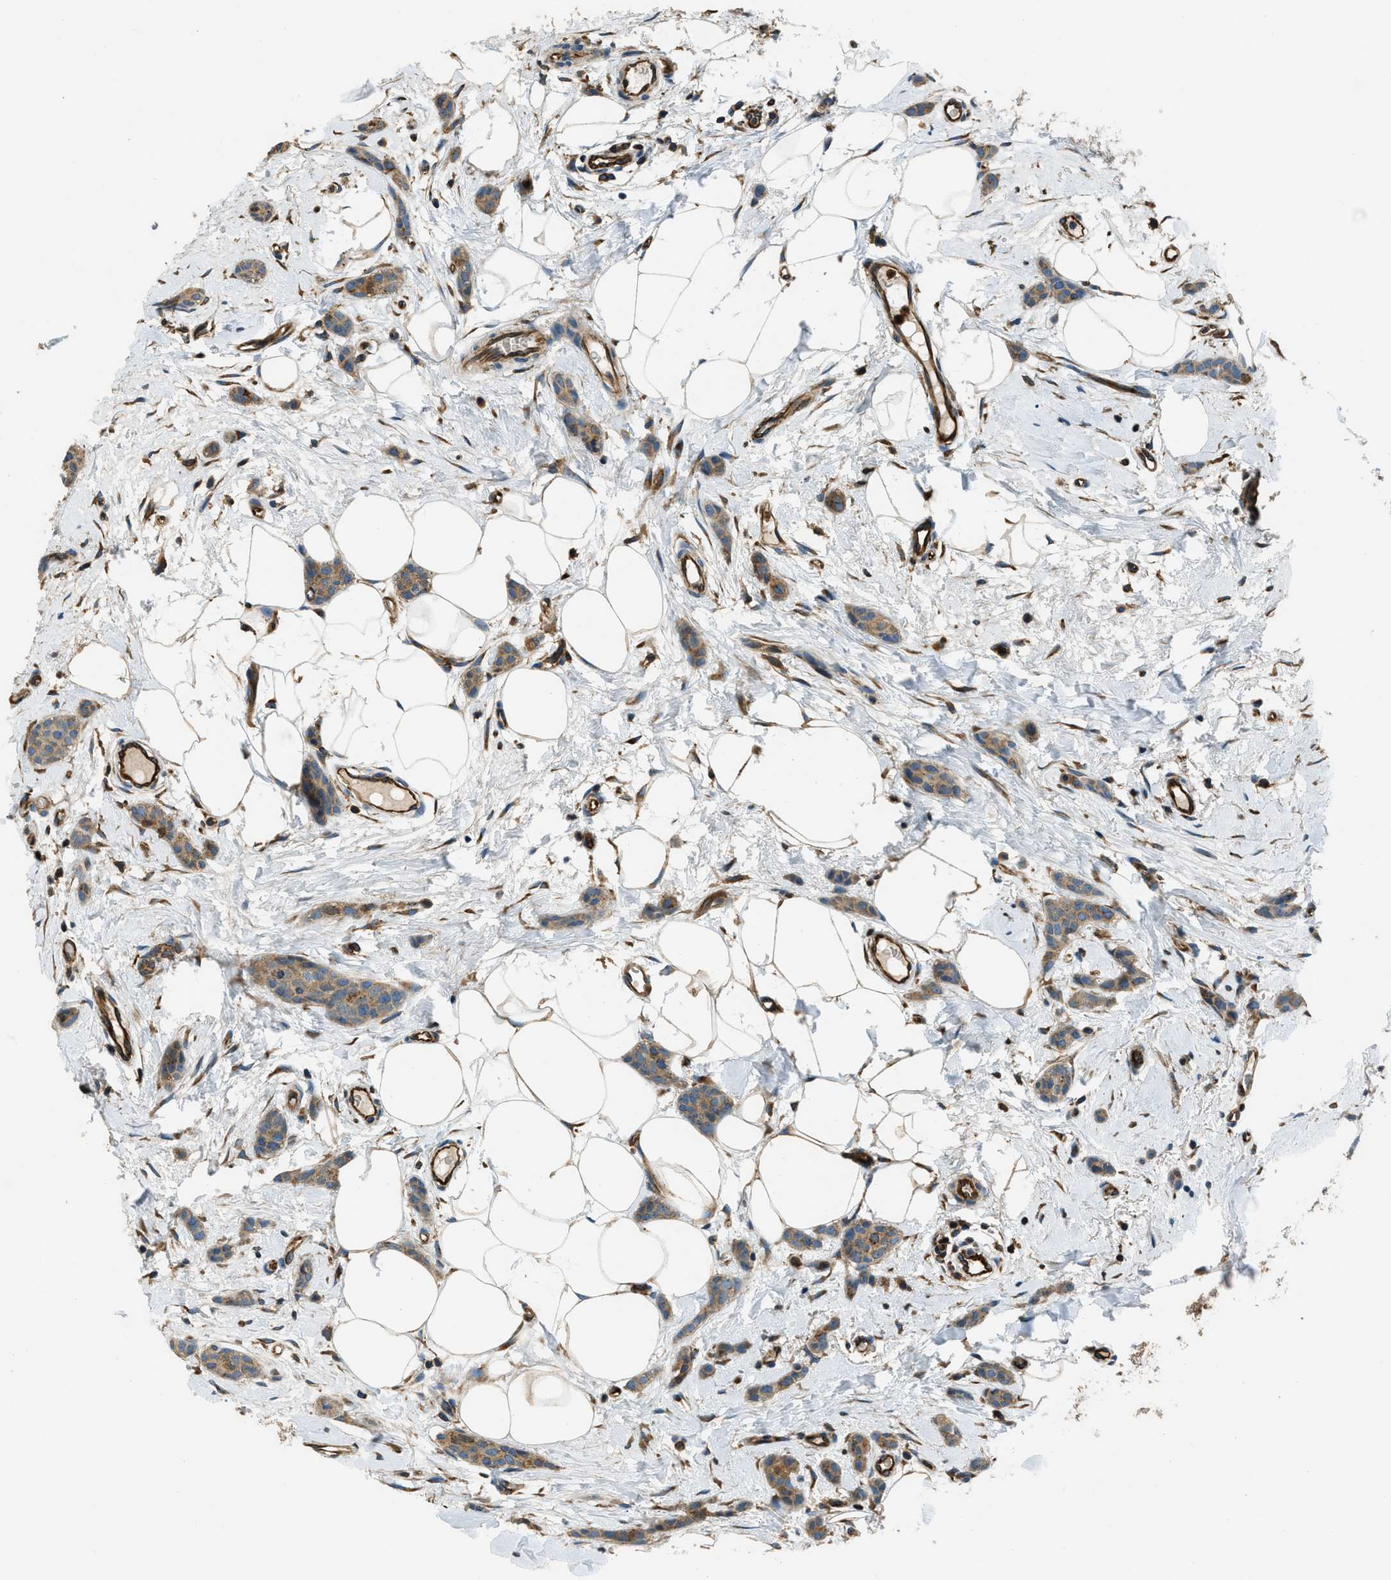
{"staining": {"intensity": "moderate", "quantity": ">75%", "location": "cytoplasmic/membranous"}, "tissue": "breast cancer", "cell_type": "Tumor cells", "image_type": "cancer", "snomed": [{"axis": "morphology", "description": "Lobular carcinoma"}, {"axis": "topography", "description": "Skin"}, {"axis": "topography", "description": "Breast"}], "caption": "Moderate cytoplasmic/membranous protein positivity is present in approximately >75% of tumor cells in breast lobular carcinoma.", "gene": "GIMAP8", "patient": {"sex": "female", "age": 46}}